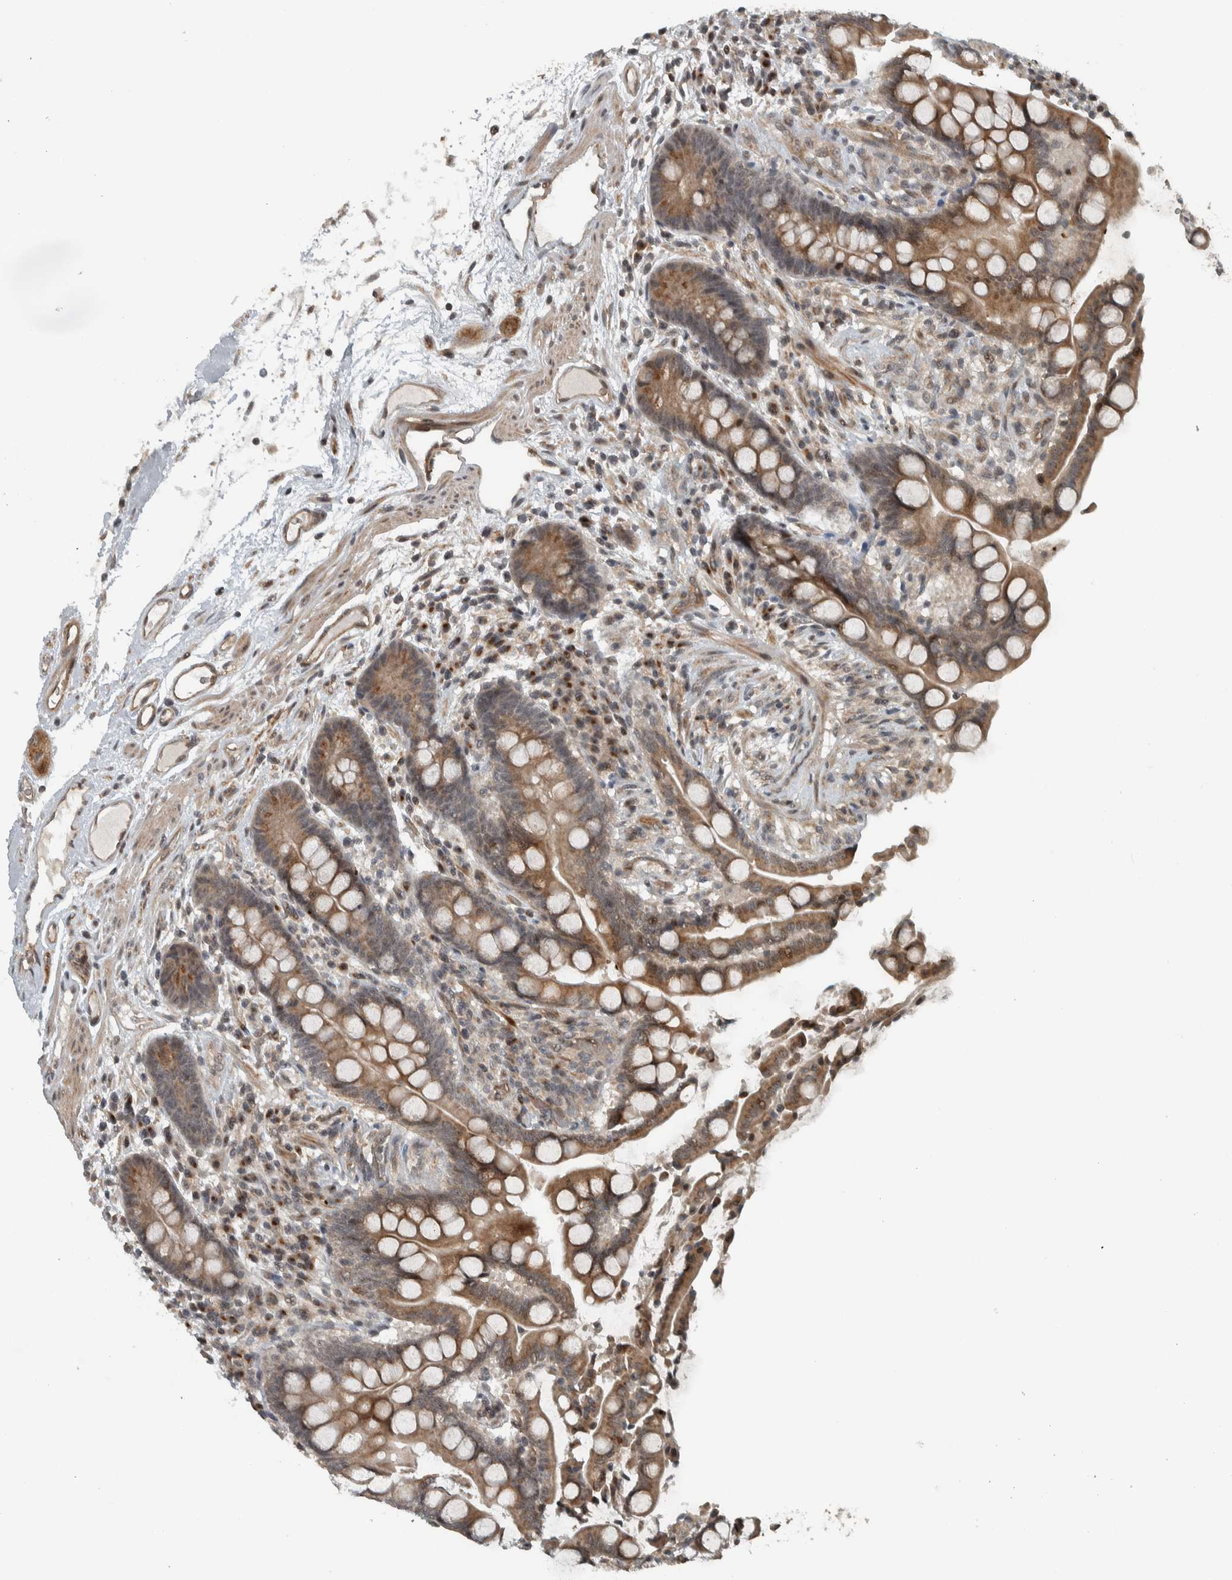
{"staining": {"intensity": "moderate", "quantity": ">75%", "location": "cytoplasmic/membranous"}, "tissue": "colon", "cell_type": "Endothelial cells", "image_type": "normal", "snomed": [{"axis": "morphology", "description": "Normal tissue, NOS"}, {"axis": "topography", "description": "Colon"}], "caption": "Moderate cytoplasmic/membranous staining for a protein is seen in about >75% of endothelial cells of normal colon using IHC.", "gene": "NAPG", "patient": {"sex": "male", "age": 73}}